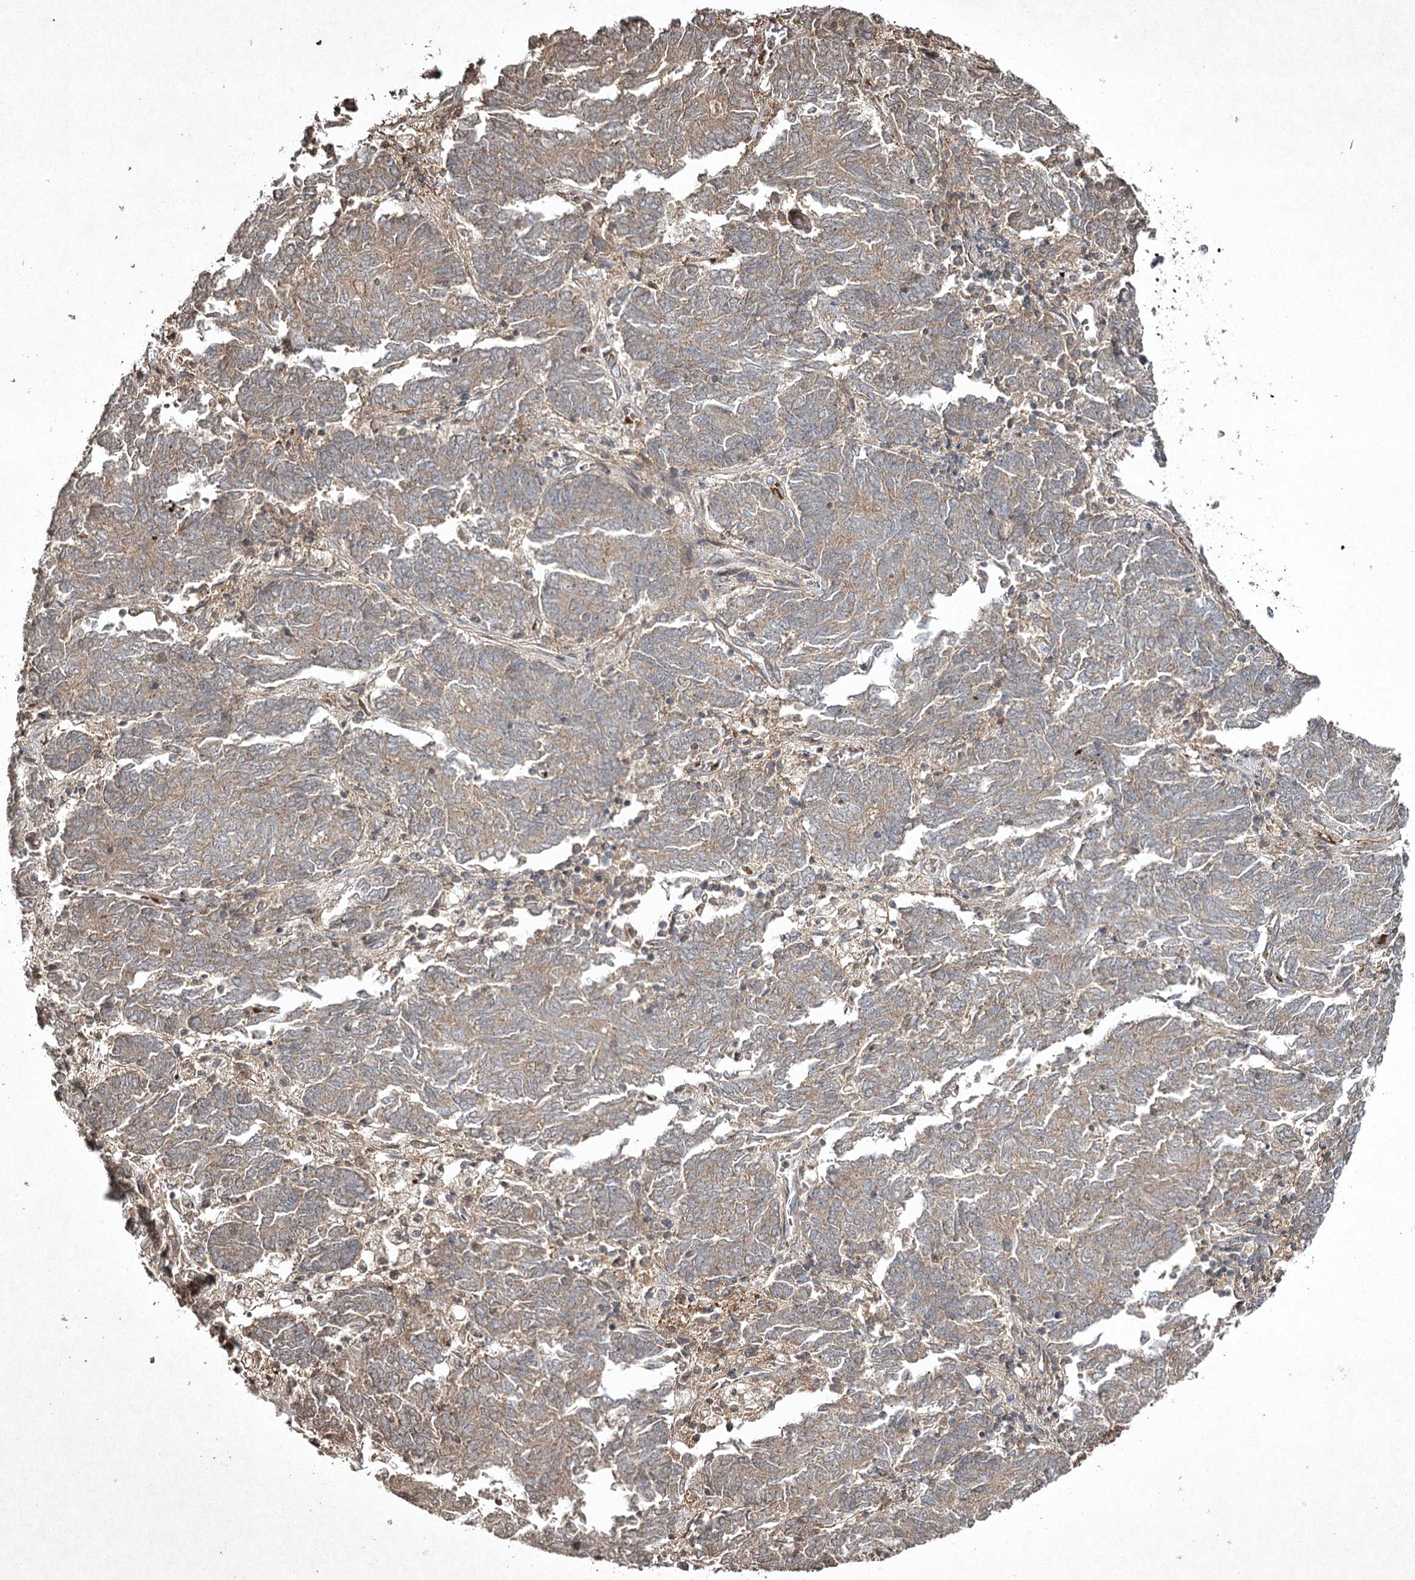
{"staining": {"intensity": "weak", "quantity": "25%-75%", "location": "cytoplasmic/membranous"}, "tissue": "endometrial cancer", "cell_type": "Tumor cells", "image_type": "cancer", "snomed": [{"axis": "morphology", "description": "Adenocarcinoma, NOS"}, {"axis": "topography", "description": "Endometrium"}], "caption": "The image demonstrates a brown stain indicating the presence of a protein in the cytoplasmic/membranous of tumor cells in endometrial cancer (adenocarcinoma).", "gene": "CYP2B6", "patient": {"sex": "female", "age": 80}}